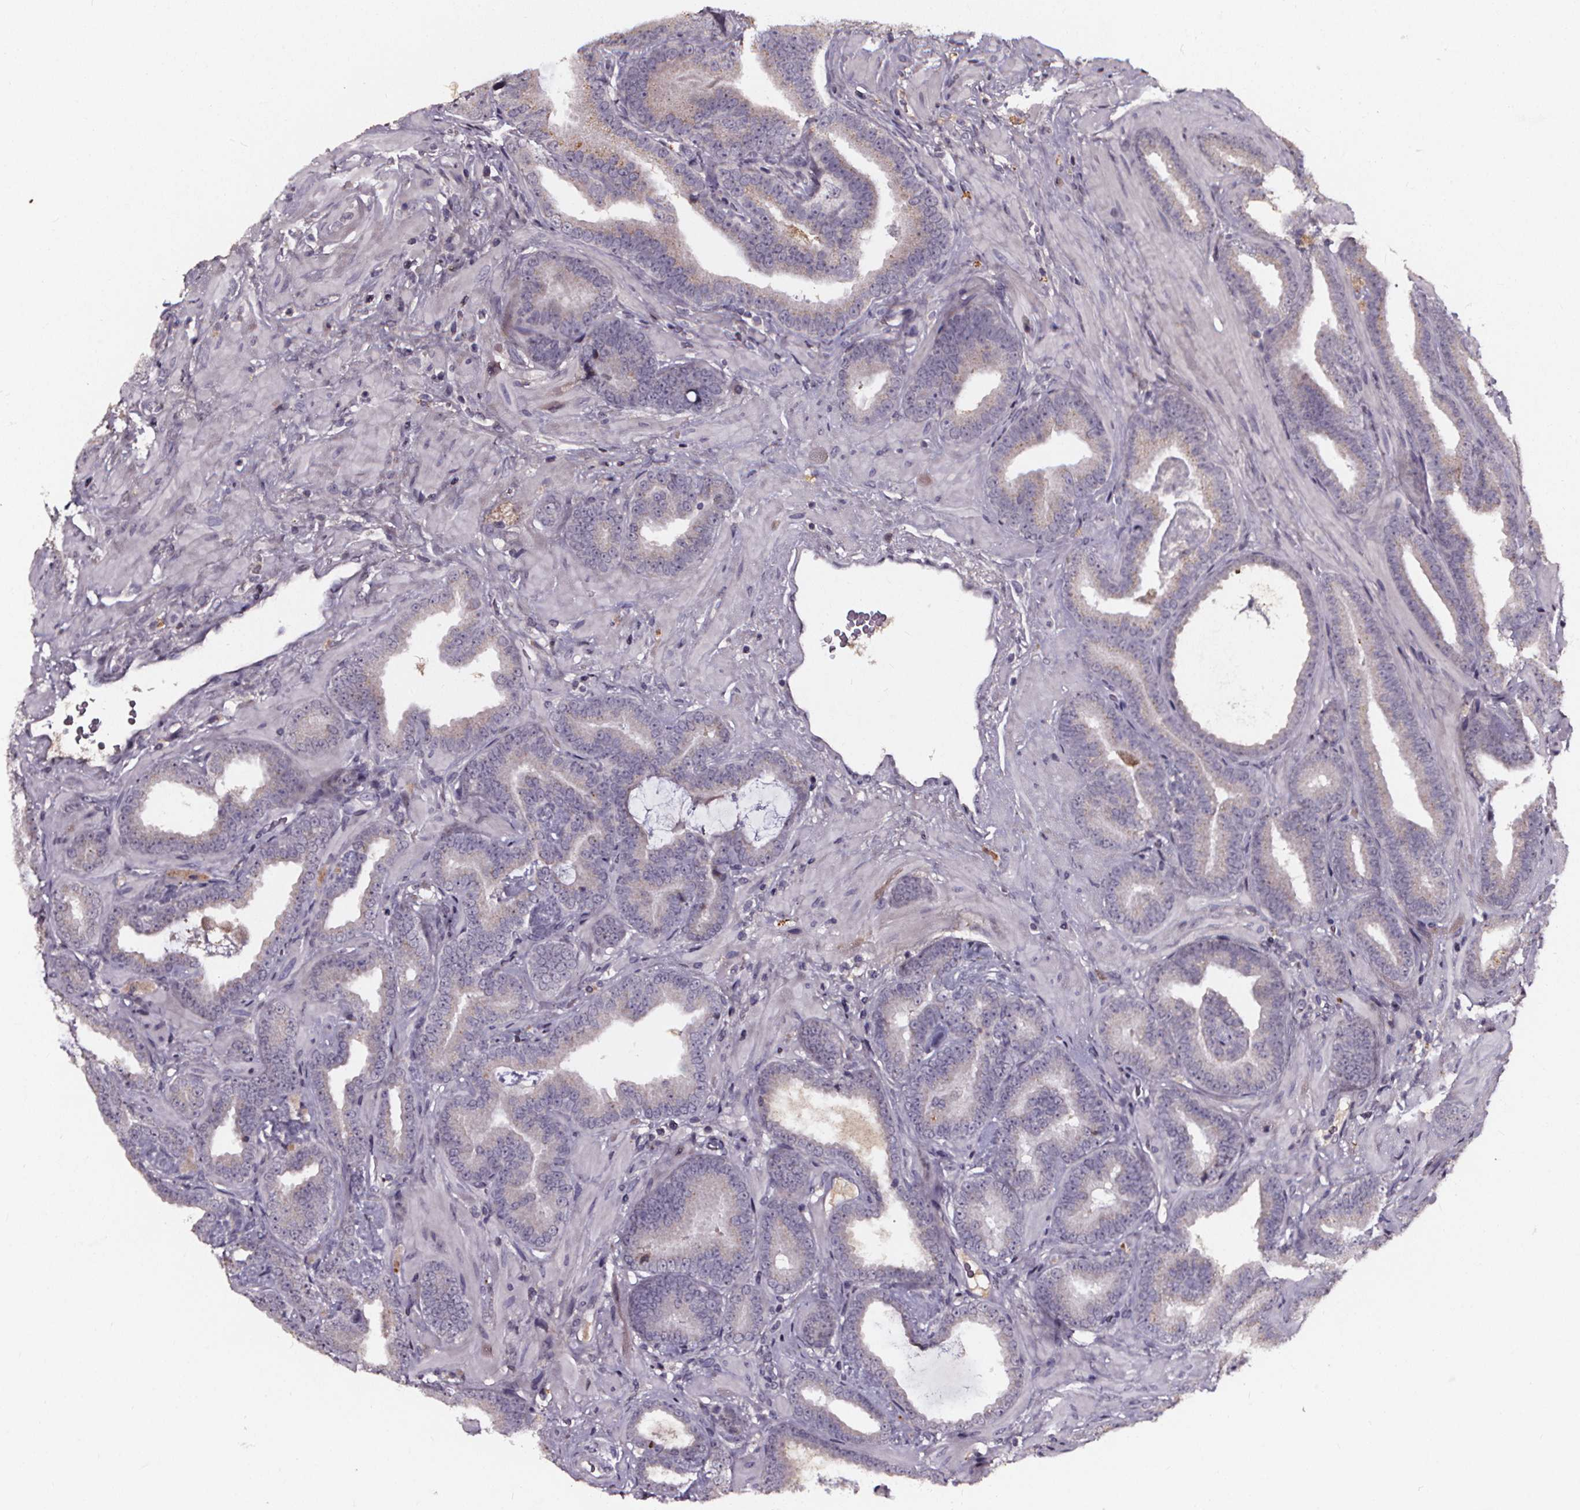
{"staining": {"intensity": "negative", "quantity": "none", "location": "none"}, "tissue": "prostate cancer", "cell_type": "Tumor cells", "image_type": "cancer", "snomed": [{"axis": "morphology", "description": "Adenocarcinoma, Low grade"}, {"axis": "topography", "description": "Prostate"}], "caption": "Human prostate cancer stained for a protein using IHC exhibits no positivity in tumor cells.", "gene": "SPAG8", "patient": {"sex": "male", "age": 63}}